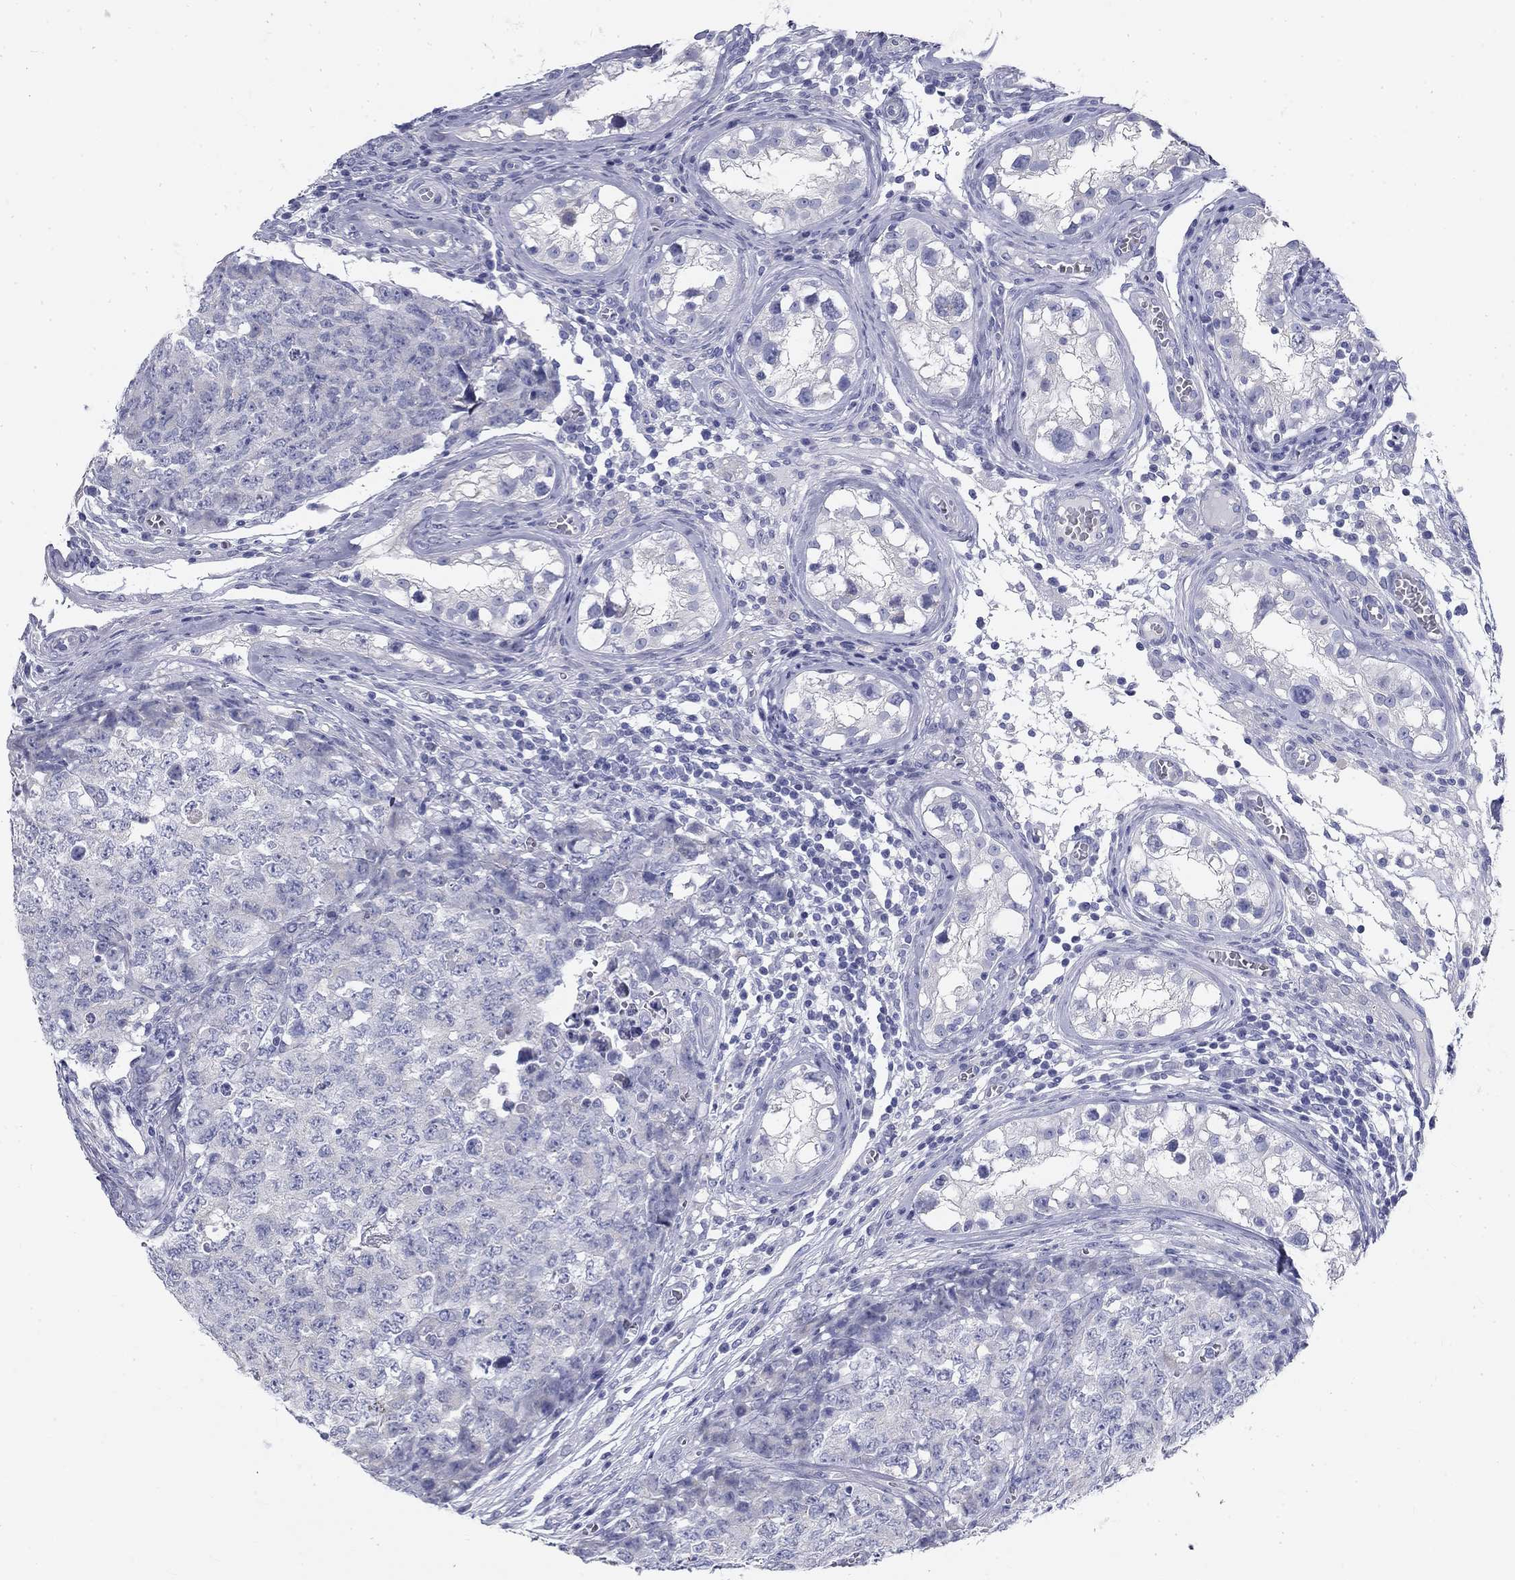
{"staining": {"intensity": "negative", "quantity": "none", "location": "none"}, "tissue": "testis cancer", "cell_type": "Tumor cells", "image_type": "cancer", "snomed": [{"axis": "morphology", "description": "Carcinoma, Embryonal, NOS"}, {"axis": "topography", "description": "Testis"}], "caption": "Testis cancer (embryonal carcinoma) was stained to show a protein in brown. There is no significant positivity in tumor cells. (DAB immunohistochemistry with hematoxylin counter stain).", "gene": "GALNTL5", "patient": {"sex": "male", "age": 23}}